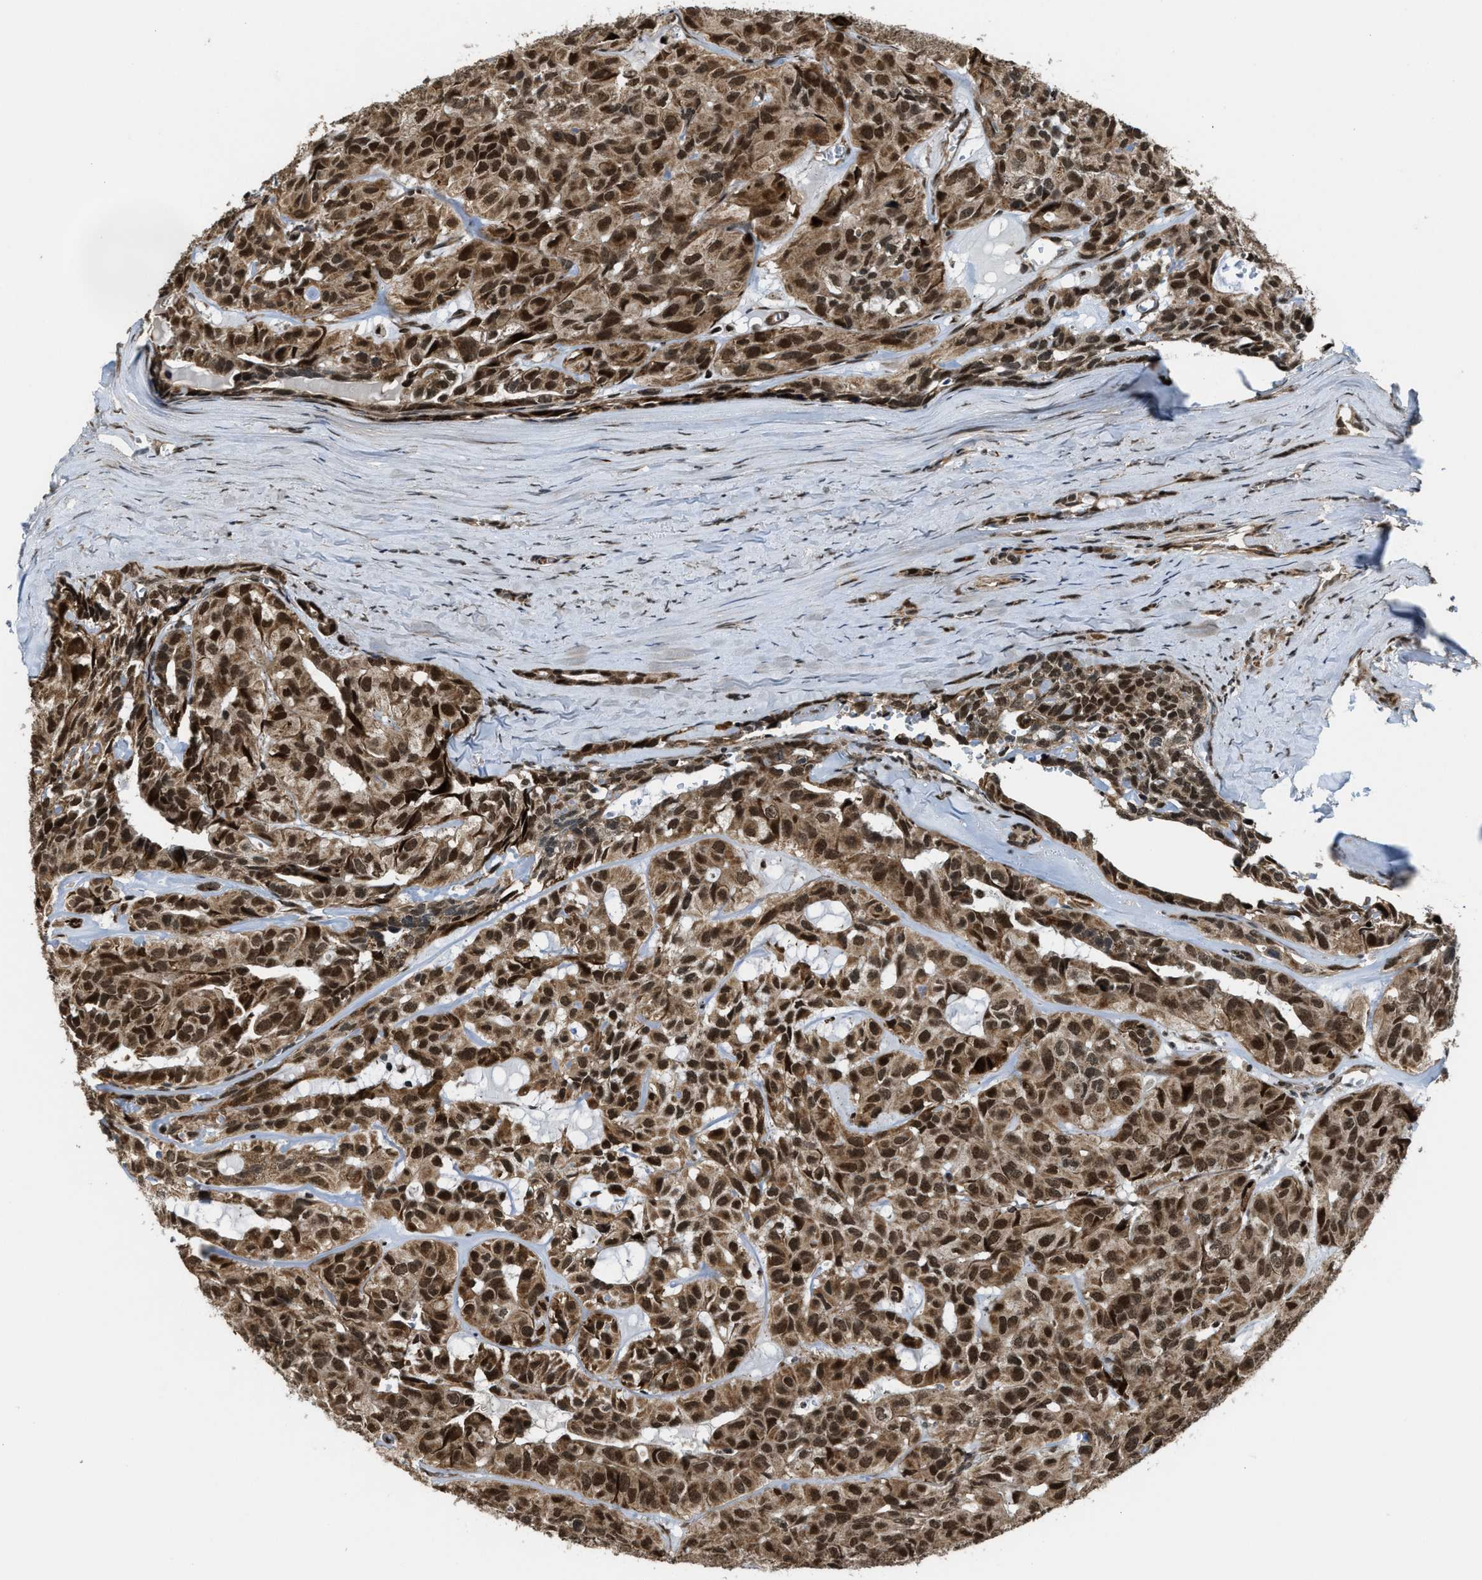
{"staining": {"intensity": "strong", "quantity": ">75%", "location": "cytoplasmic/membranous,nuclear"}, "tissue": "head and neck cancer", "cell_type": "Tumor cells", "image_type": "cancer", "snomed": [{"axis": "morphology", "description": "Adenocarcinoma, NOS"}, {"axis": "topography", "description": "Salivary gland, NOS"}, {"axis": "topography", "description": "Head-Neck"}], "caption": "IHC of head and neck cancer displays high levels of strong cytoplasmic/membranous and nuclear staining in about >75% of tumor cells. (DAB (3,3'-diaminobenzidine) IHC, brown staining for protein, blue staining for nuclei).", "gene": "ZNF250", "patient": {"sex": "female", "age": 76}}